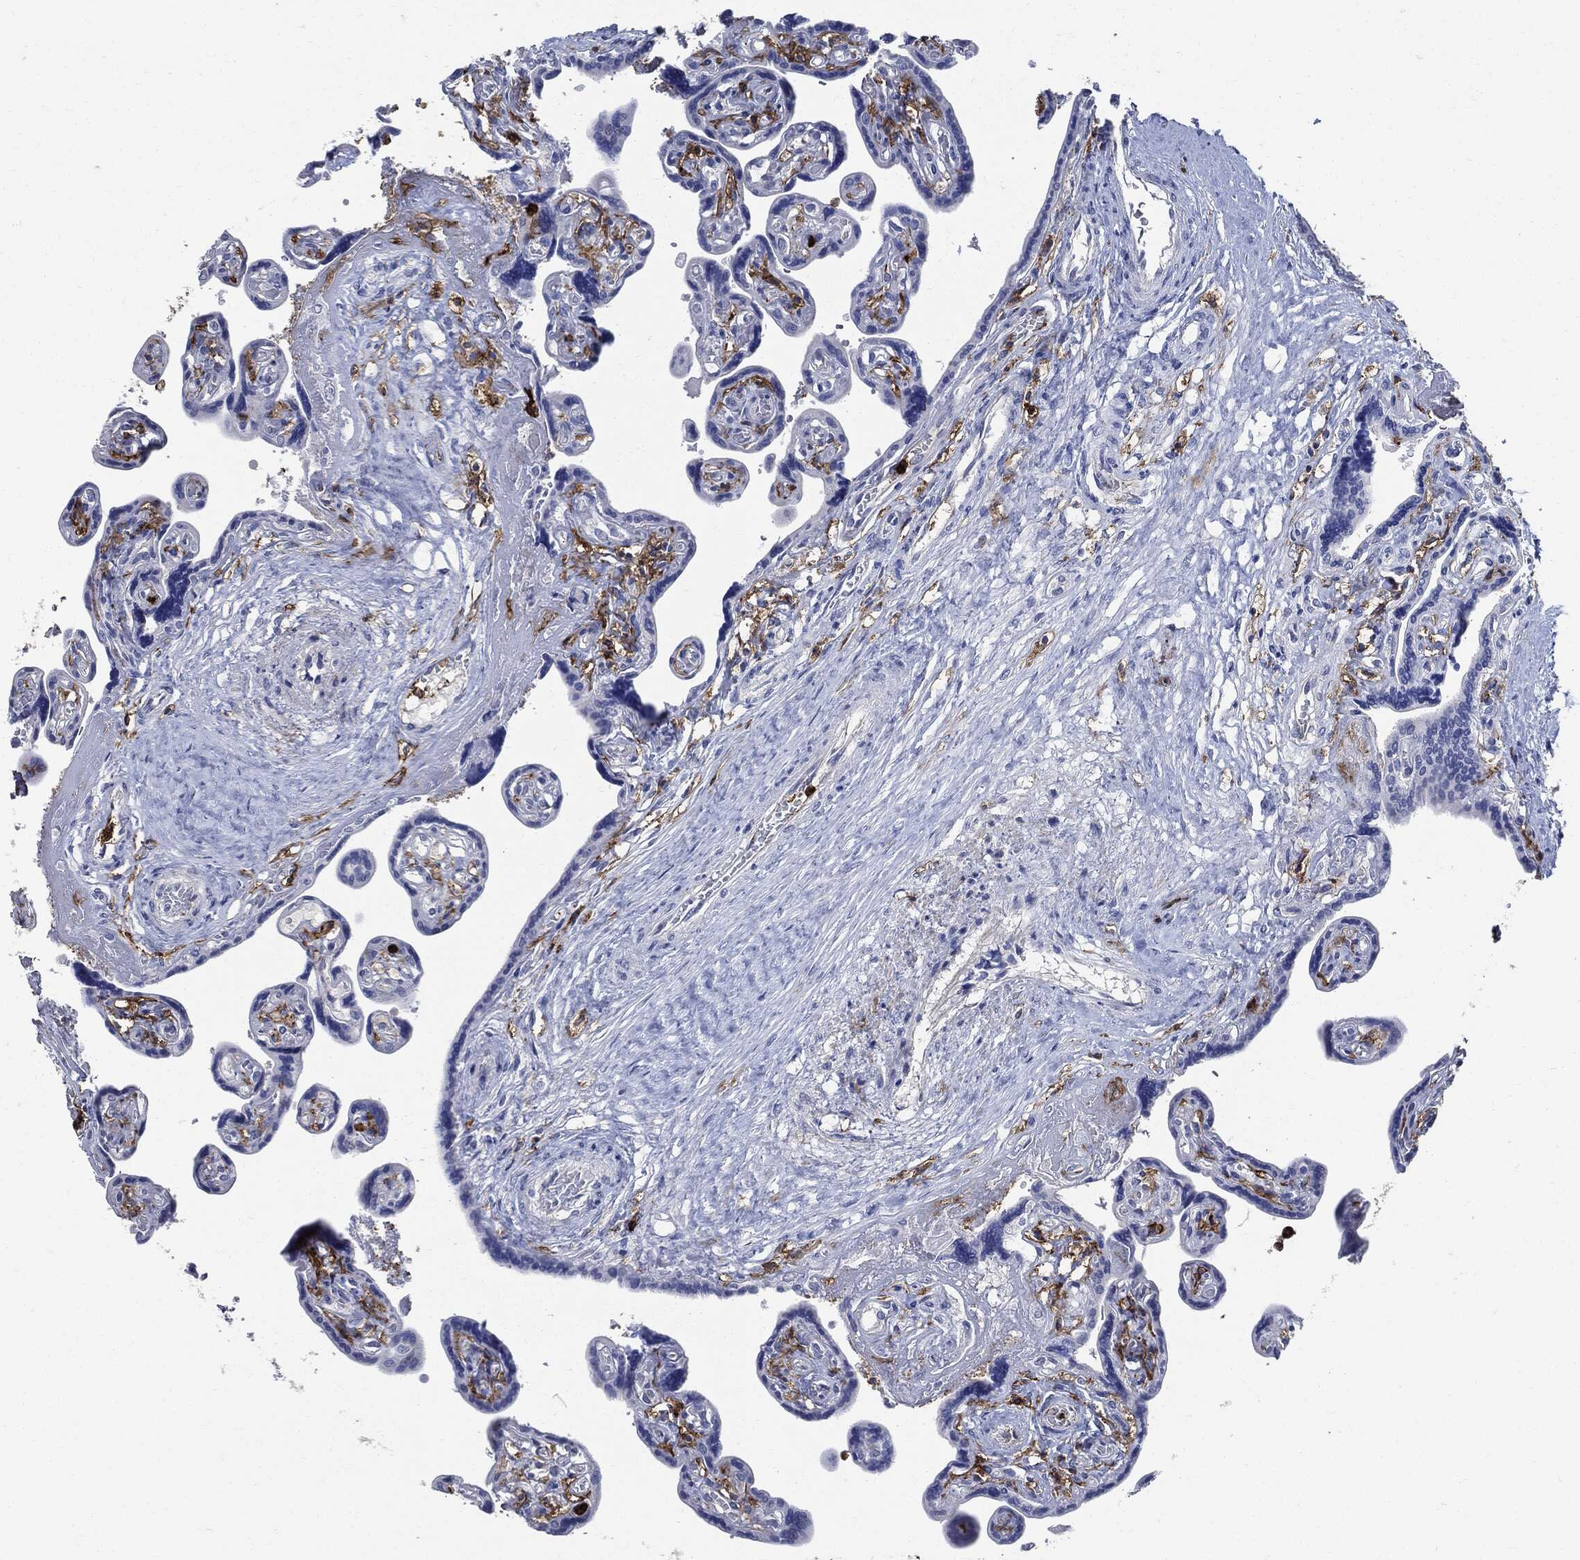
{"staining": {"intensity": "negative", "quantity": "none", "location": "none"}, "tissue": "placenta", "cell_type": "Decidual cells", "image_type": "normal", "snomed": [{"axis": "morphology", "description": "Normal tissue, NOS"}, {"axis": "topography", "description": "Placenta"}], "caption": "This is a photomicrograph of IHC staining of normal placenta, which shows no expression in decidual cells.", "gene": "PTPRC", "patient": {"sex": "female", "age": 32}}